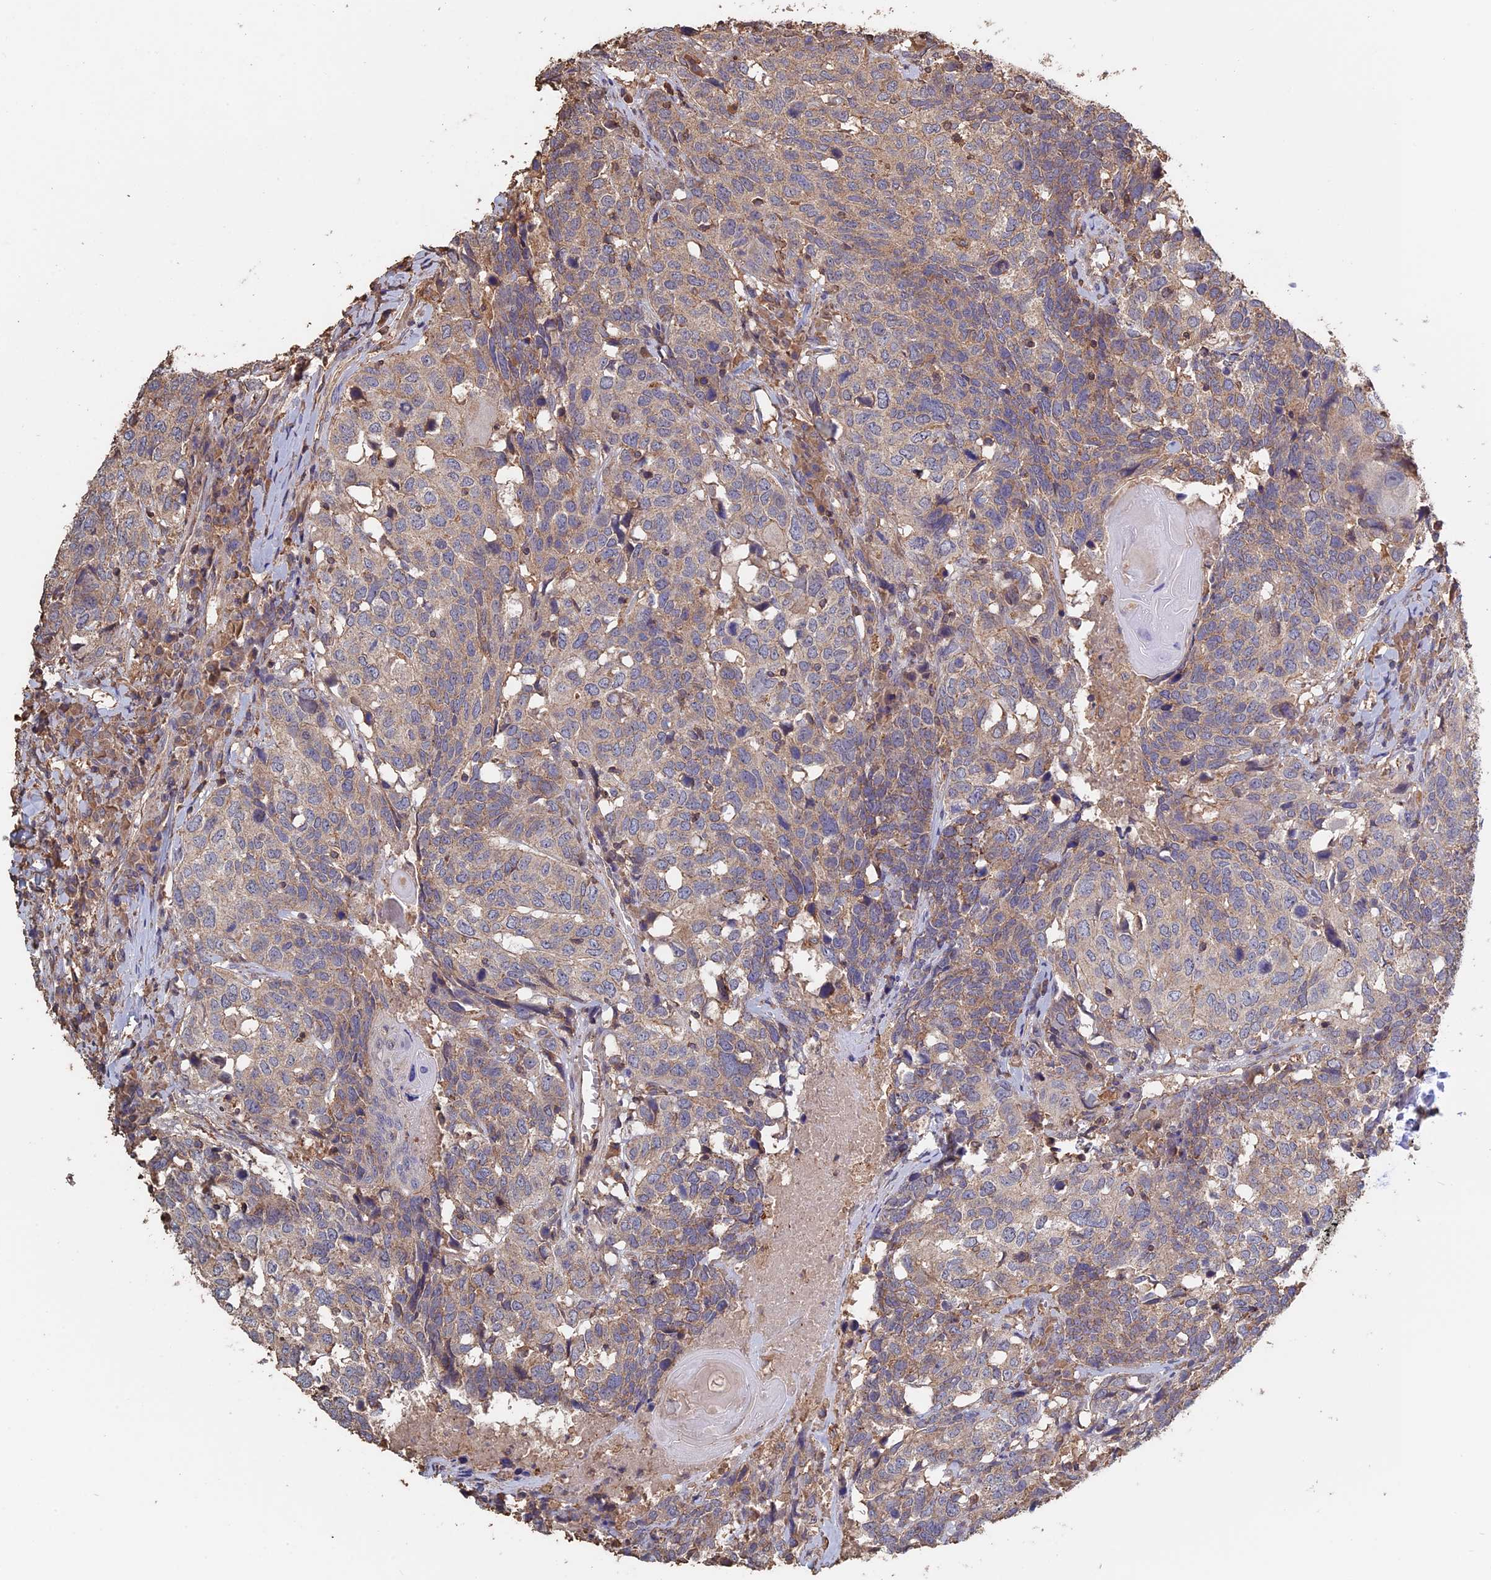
{"staining": {"intensity": "weak", "quantity": "25%-75%", "location": "cytoplasmic/membranous"}, "tissue": "head and neck cancer", "cell_type": "Tumor cells", "image_type": "cancer", "snomed": [{"axis": "morphology", "description": "Squamous cell carcinoma, NOS"}, {"axis": "topography", "description": "Head-Neck"}], "caption": "Tumor cells display weak cytoplasmic/membranous positivity in about 25%-75% of cells in head and neck squamous cell carcinoma.", "gene": "PIGQ", "patient": {"sex": "male", "age": 66}}